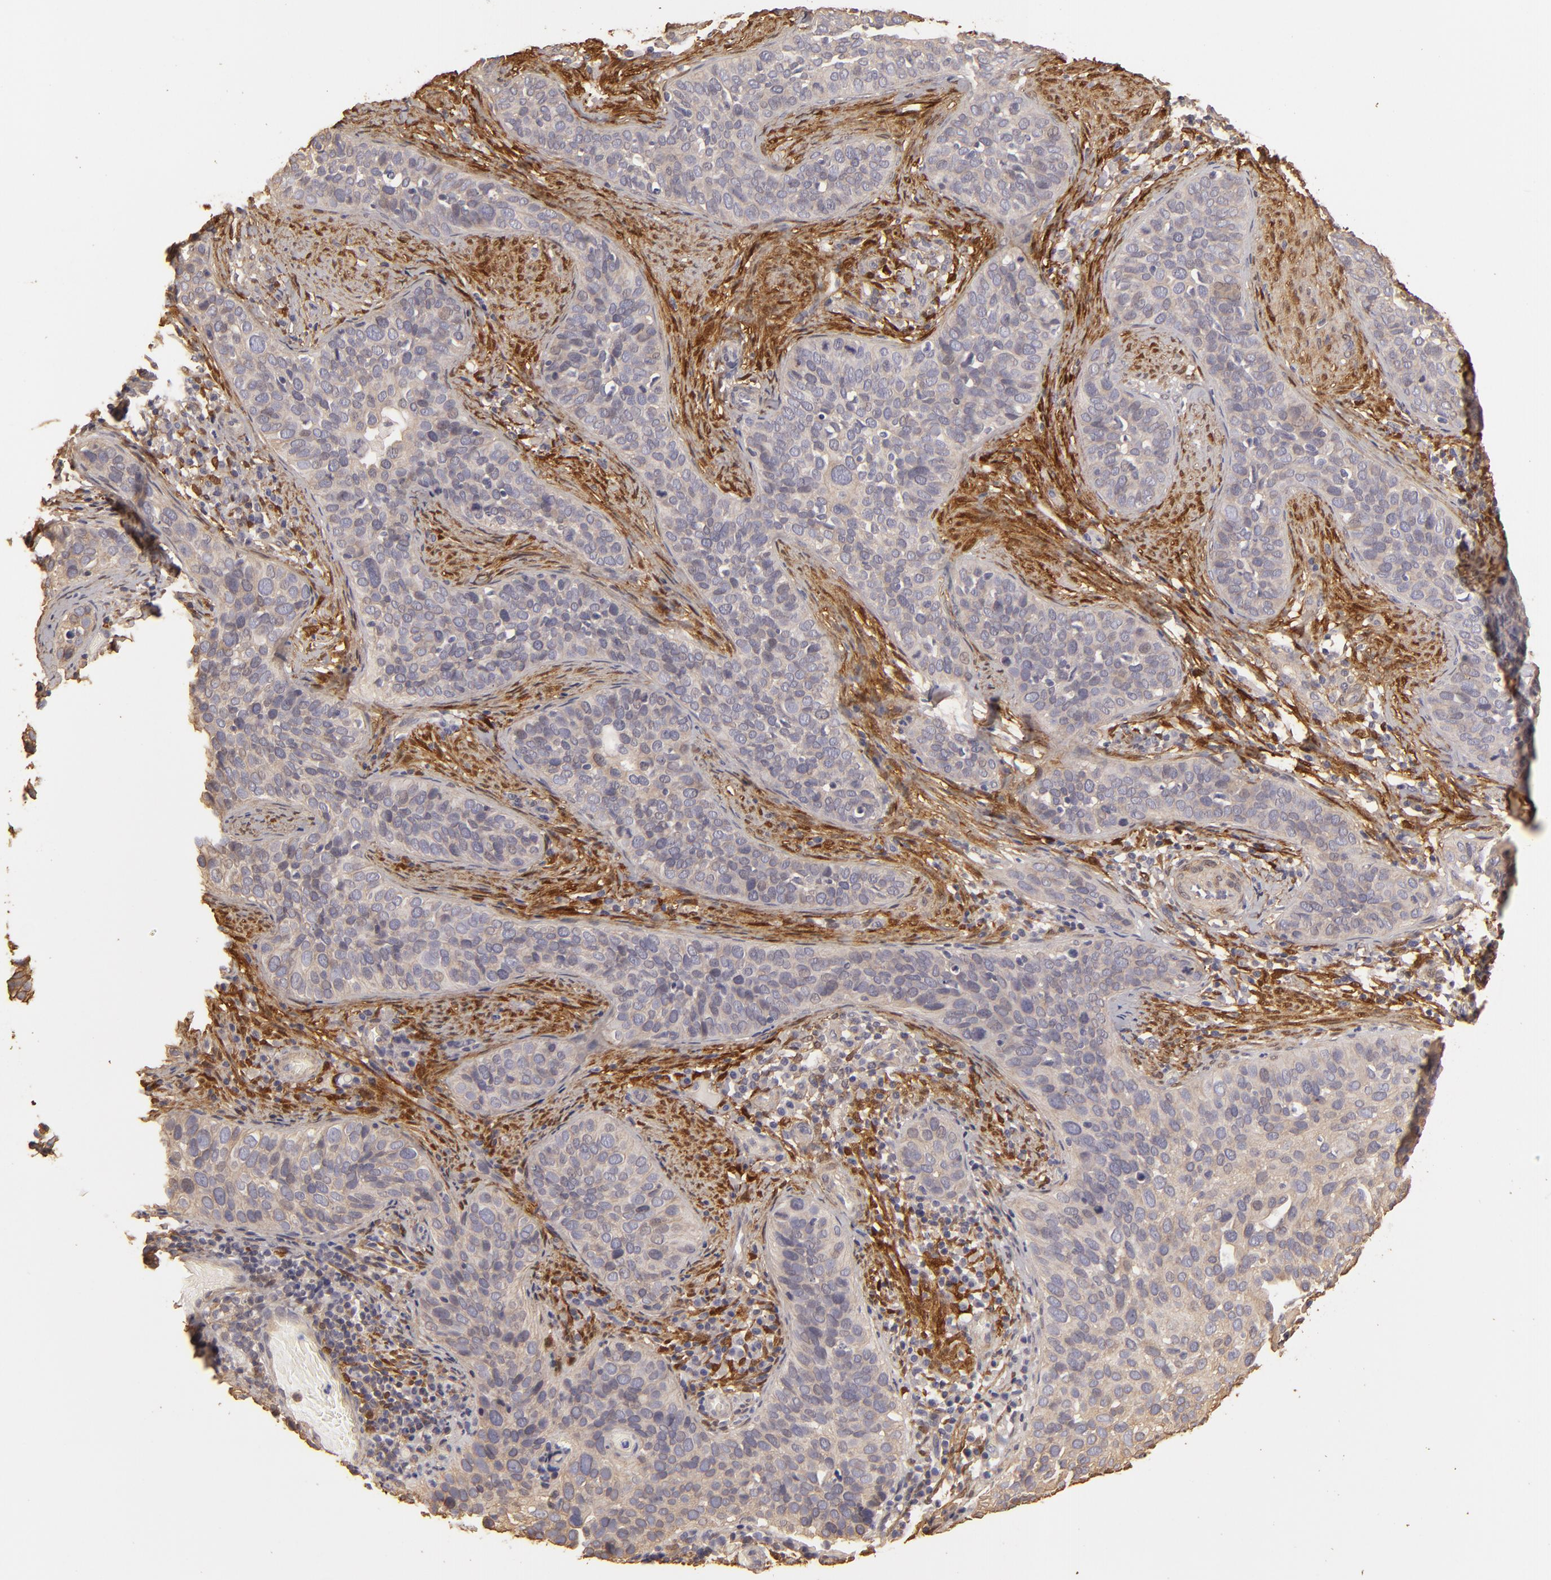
{"staining": {"intensity": "negative", "quantity": "none", "location": "none"}, "tissue": "cervical cancer", "cell_type": "Tumor cells", "image_type": "cancer", "snomed": [{"axis": "morphology", "description": "Squamous cell carcinoma, NOS"}, {"axis": "topography", "description": "Cervix"}], "caption": "There is no significant positivity in tumor cells of cervical squamous cell carcinoma. (DAB (3,3'-diaminobenzidine) immunohistochemistry, high magnification).", "gene": "HSPB6", "patient": {"sex": "female", "age": 31}}